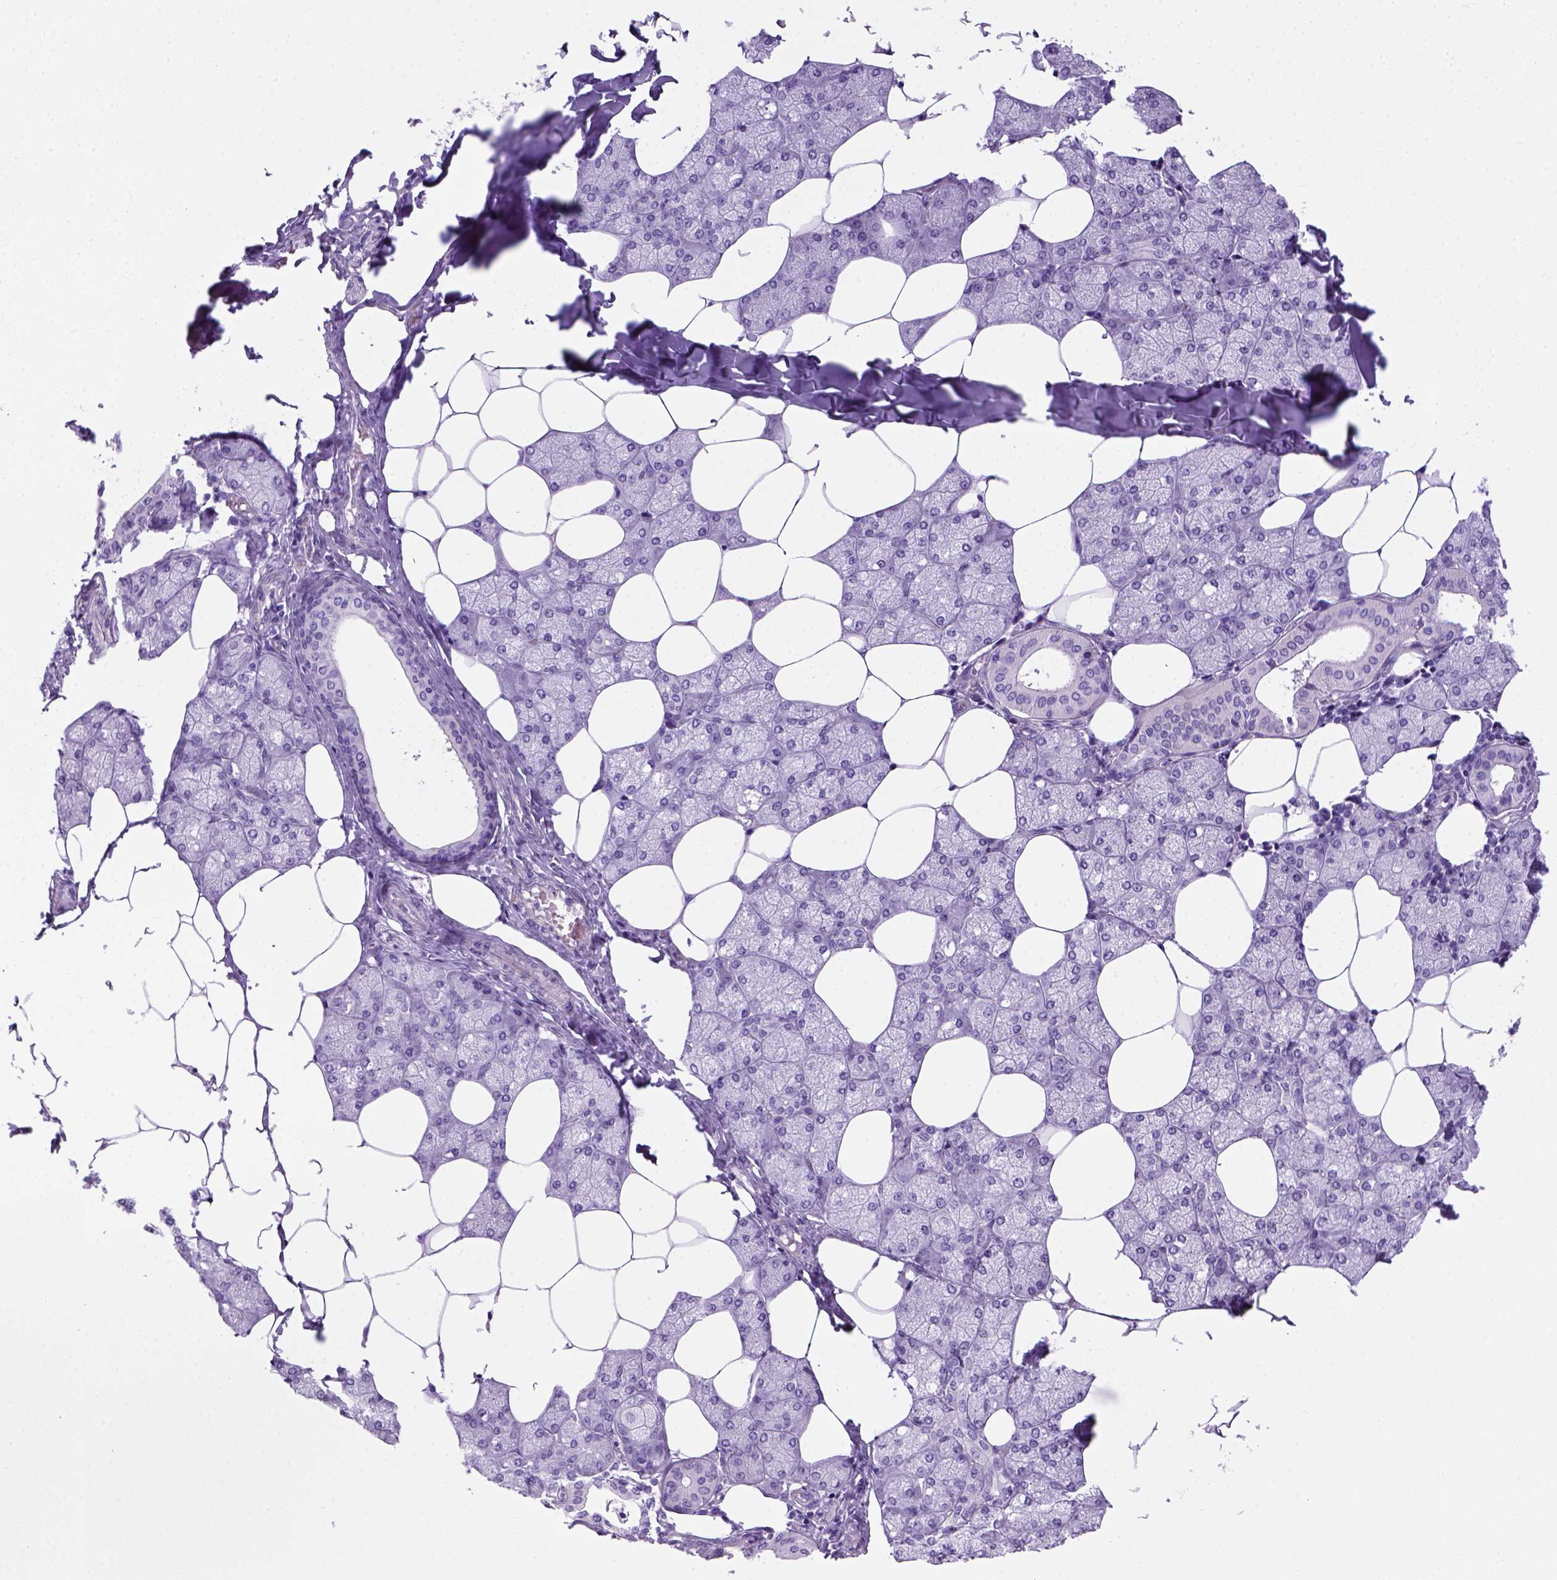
{"staining": {"intensity": "negative", "quantity": "none", "location": "none"}, "tissue": "salivary gland", "cell_type": "Glandular cells", "image_type": "normal", "snomed": [{"axis": "morphology", "description": "Normal tissue, NOS"}, {"axis": "topography", "description": "Salivary gland"}], "caption": "Image shows no significant protein positivity in glandular cells of unremarkable salivary gland.", "gene": "ARHGEF33", "patient": {"sex": "female", "age": 43}}